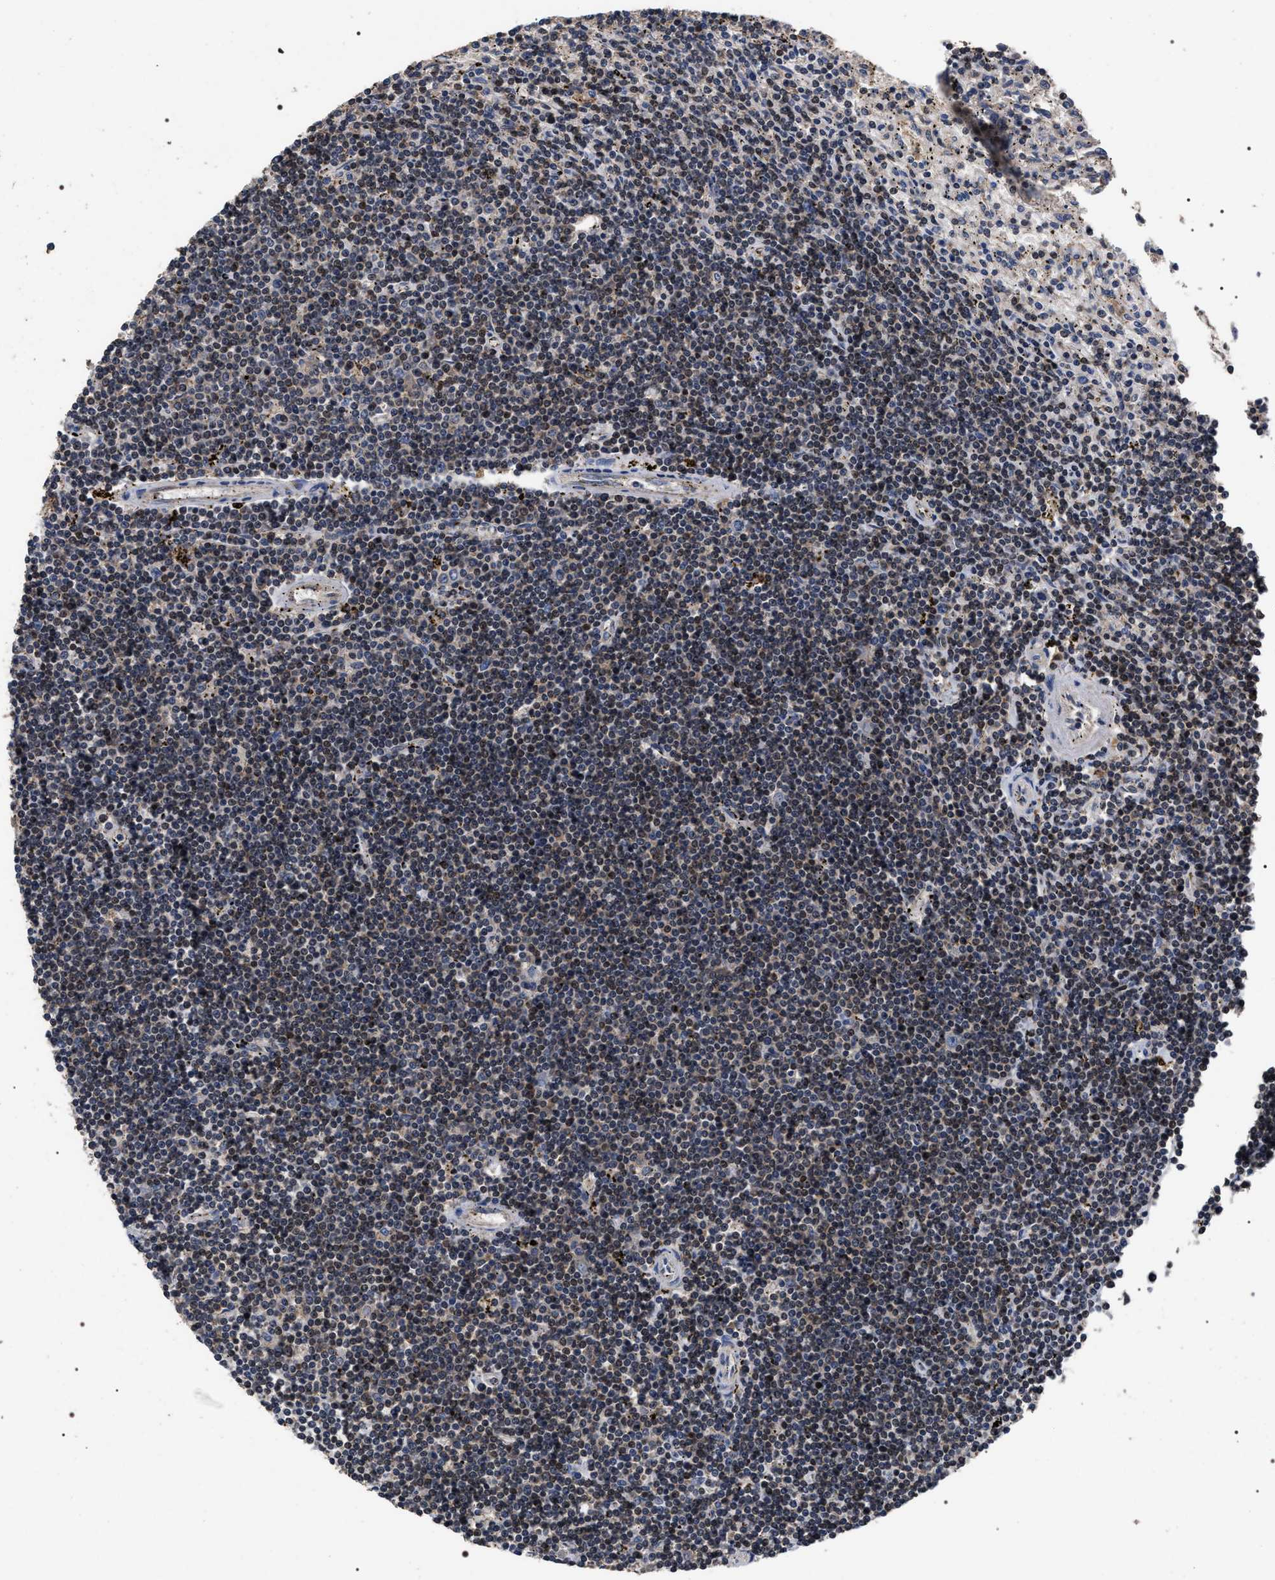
{"staining": {"intensity": "weak", "quantity": "<25%", "location": "nuclear"}, "tissue": "lymphoma", "cell_type": "Tumor cells", "image_type": "cancer", "snomed": [{"axis": "morphology", "description": "Malignant lymphoma, non-Hodgkin's type, Low grade"}, {"axis": "topography", "description": "Spleen"}], "caption": "There is no significant positivity in tumor cells of low-grade malignant lymphoma, non-Hodgkin's type.", "gene": "UPF3A", "patient": {"sex": "male", "age": 76}}